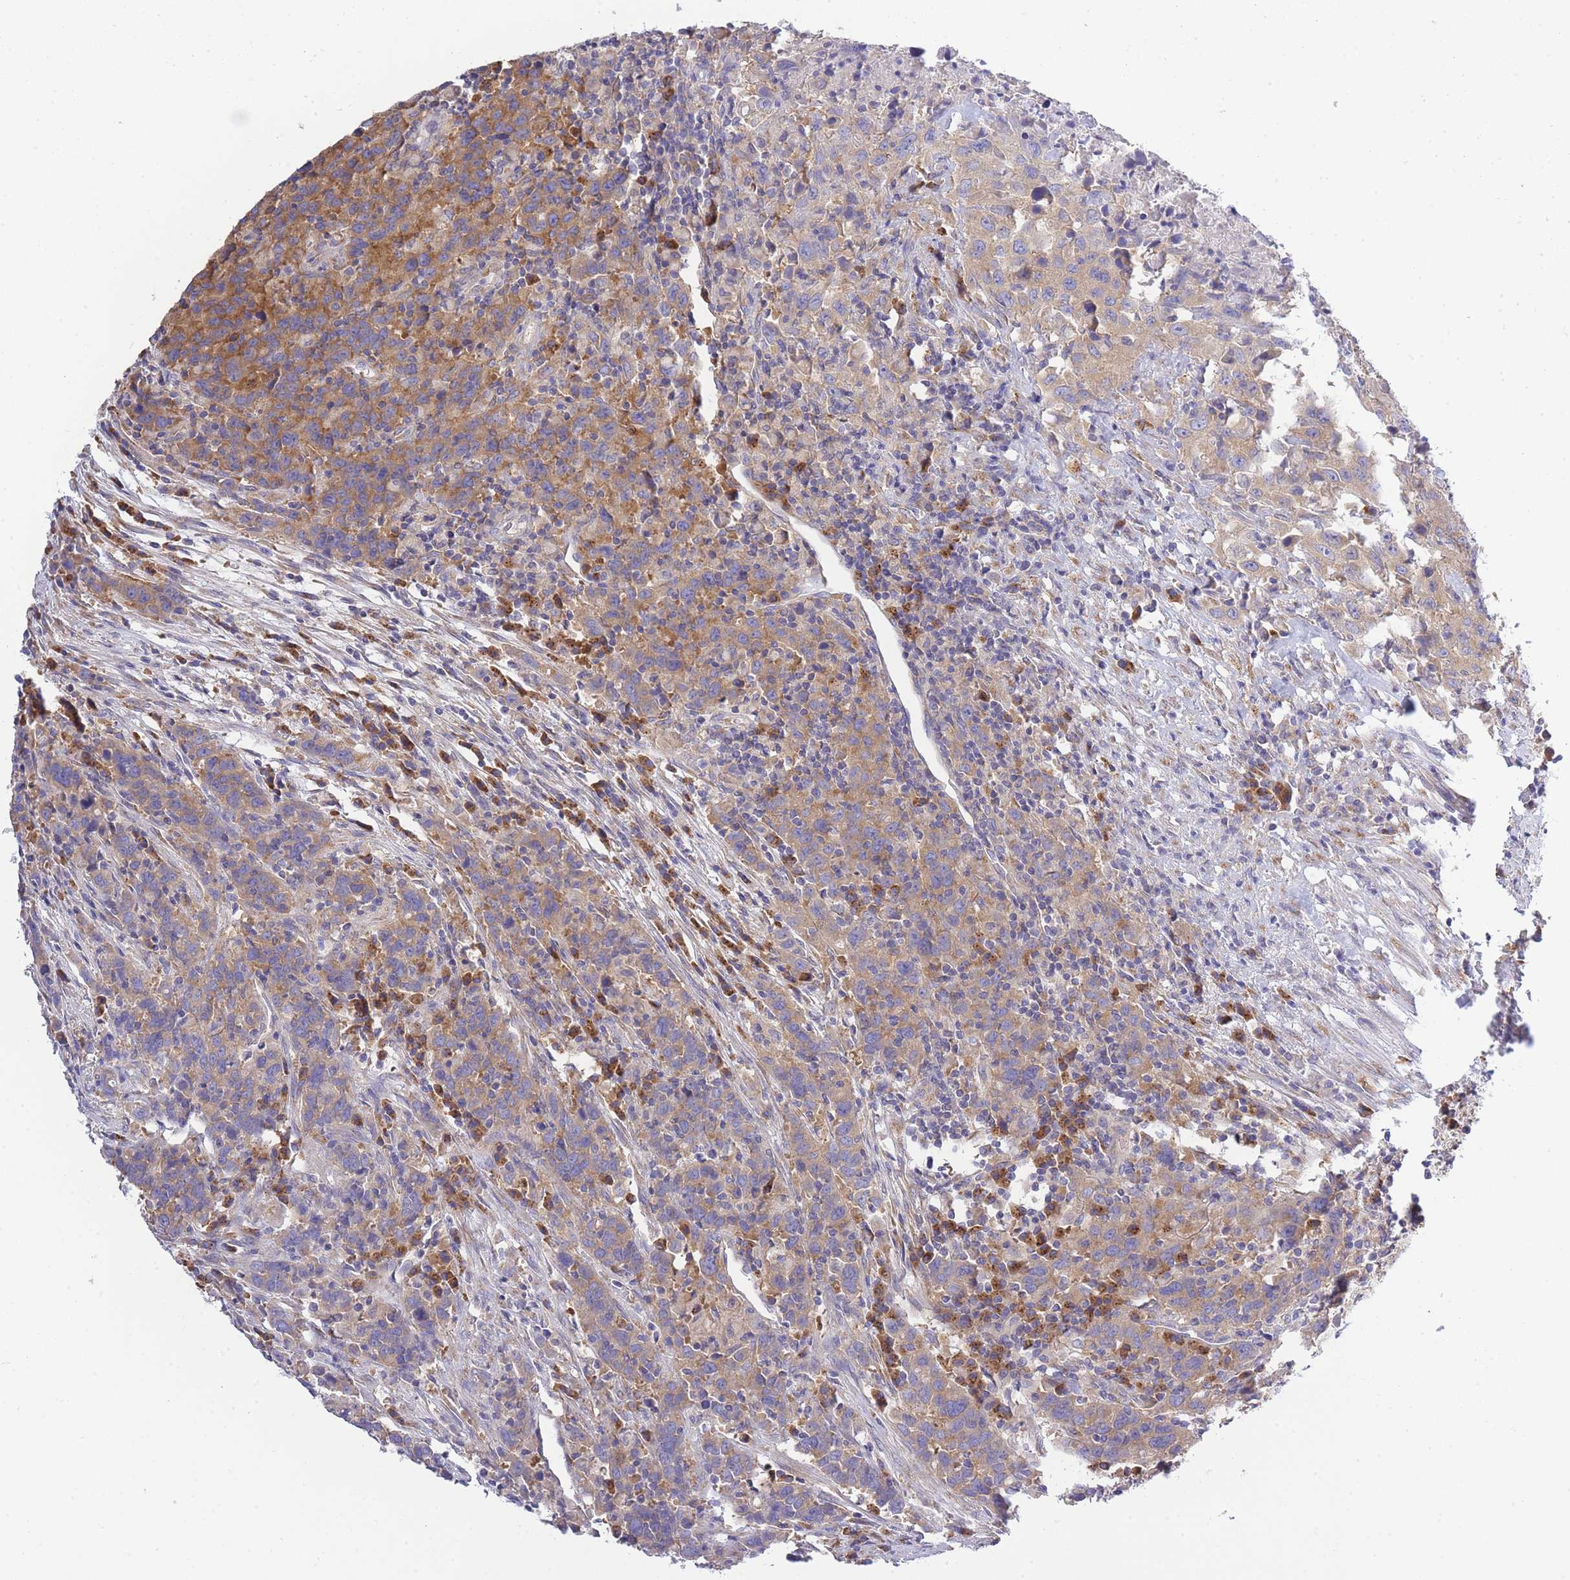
{"staining": {"intensity": "moderate", "quantity": ">75%", "location": "cytoplasmic/membranous"}, "tissue": "urothelial cancer", "cell_type": "Tumor cells", "image_type": "cancer", "snomed": [{"axis": "morphology", "description": "Urothelial carcinoma, High grade"}, {"axis": "topography", "description": "Urinary bladder"}], "caption": "Protein analysis of urothelial cancer tissue exhibits moderate cytoplasmic/membranous expression in approximately >75% of tumor cells.", "gene": "COPG2", "patient": {"sex": "male", "age": 61}}